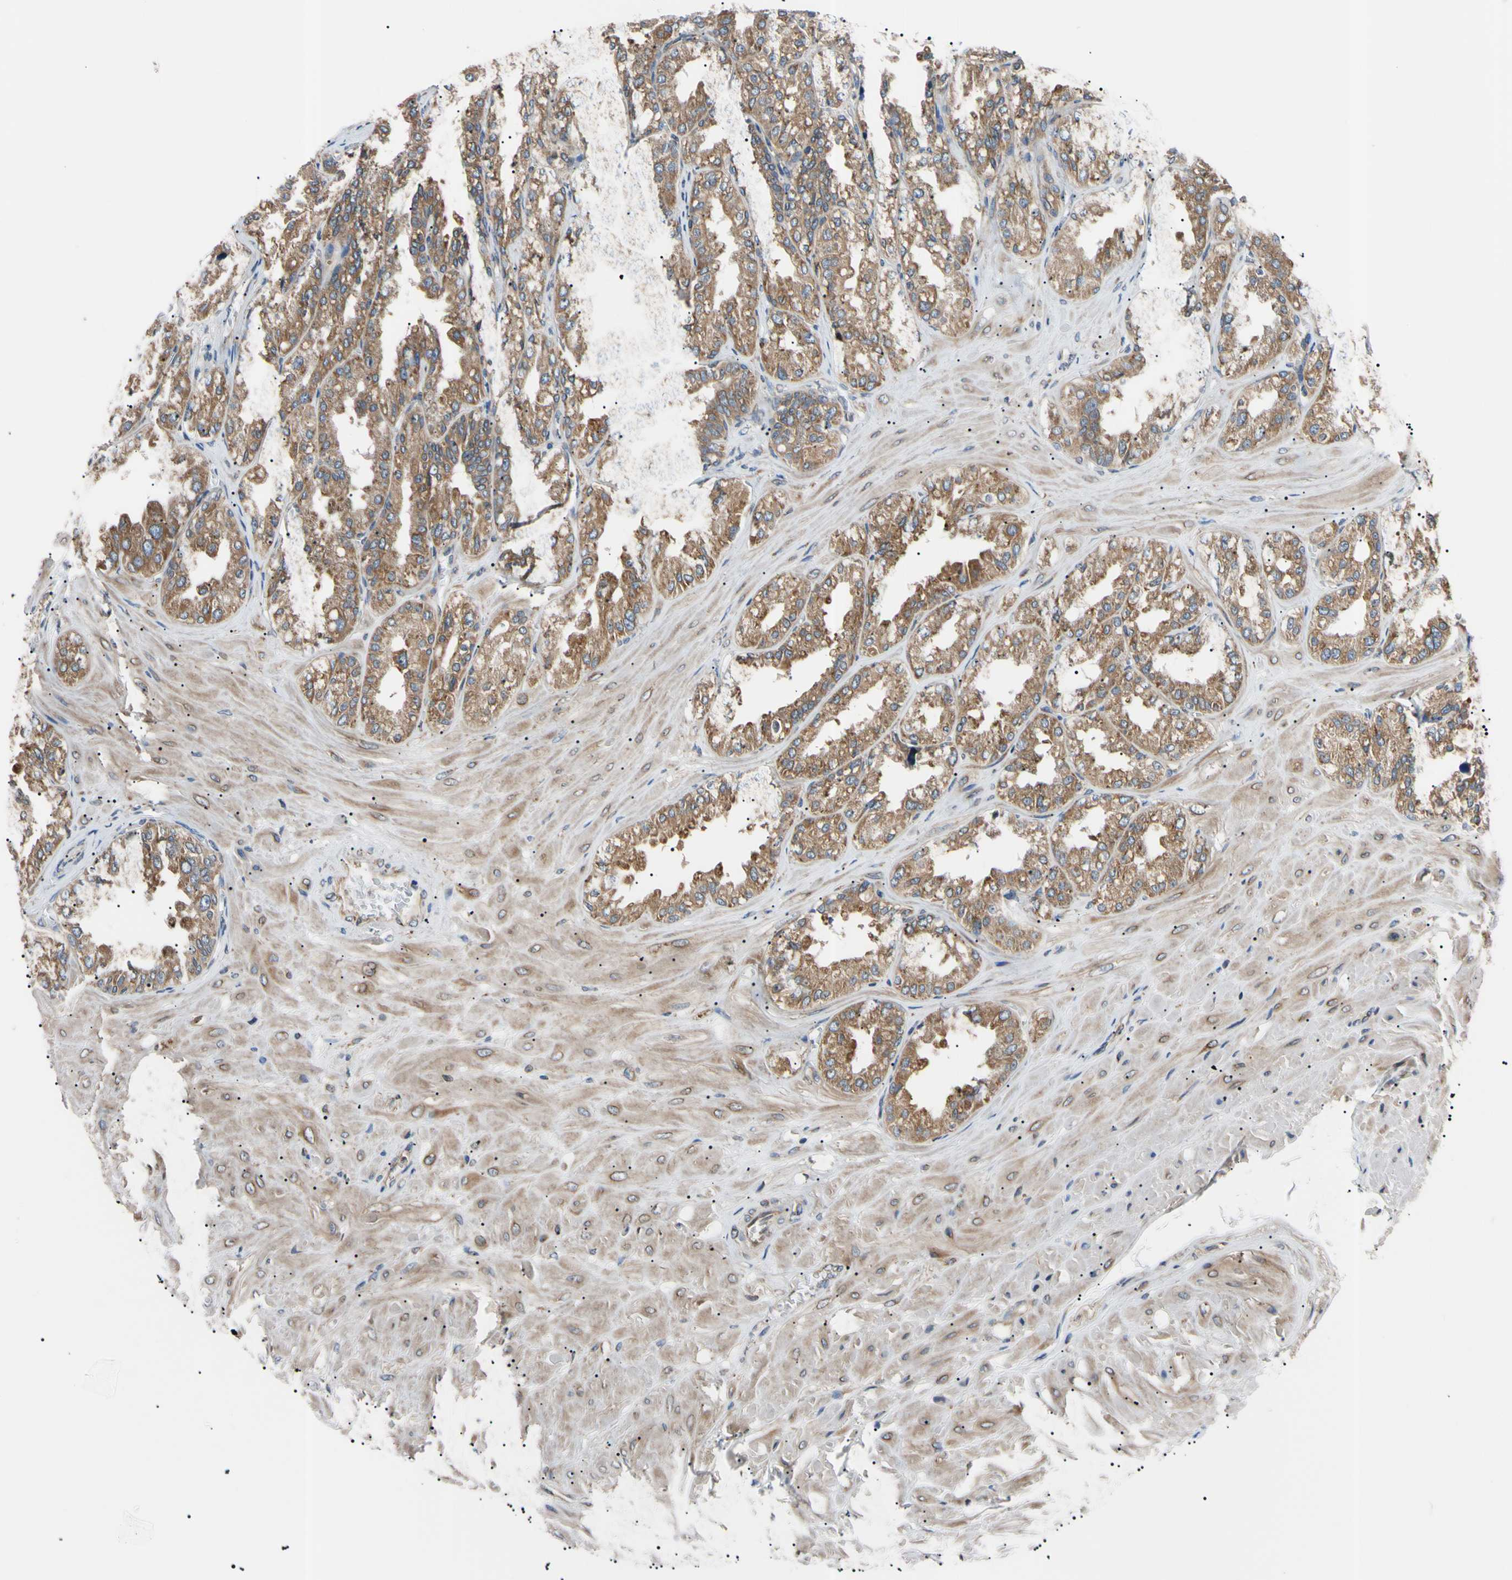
{"staining": {"intensity": "moderate", "quantity": ">75%", "location": "cytoplasmic/membranous"}, "tissue": "seminal vesicle", "cell_type": "Glandular cells", "image_type": "normal", "snomed": [{"axis": "morphology", "description": "Normal tissue, NOS"}, {"axis": "topography", "description": "Prostate"}, {"axis": "topography", "description": "Seminal veicle"}], "caption": "There is medium levels of moderate cytoplasmic/membranous positivity in glandular cells of unremarkable seminal vesicle, as demonstrated by immunohistochemical staining (brown color).", "gene": "VAPA", "patient": {"sex": "male", "age": 51}}